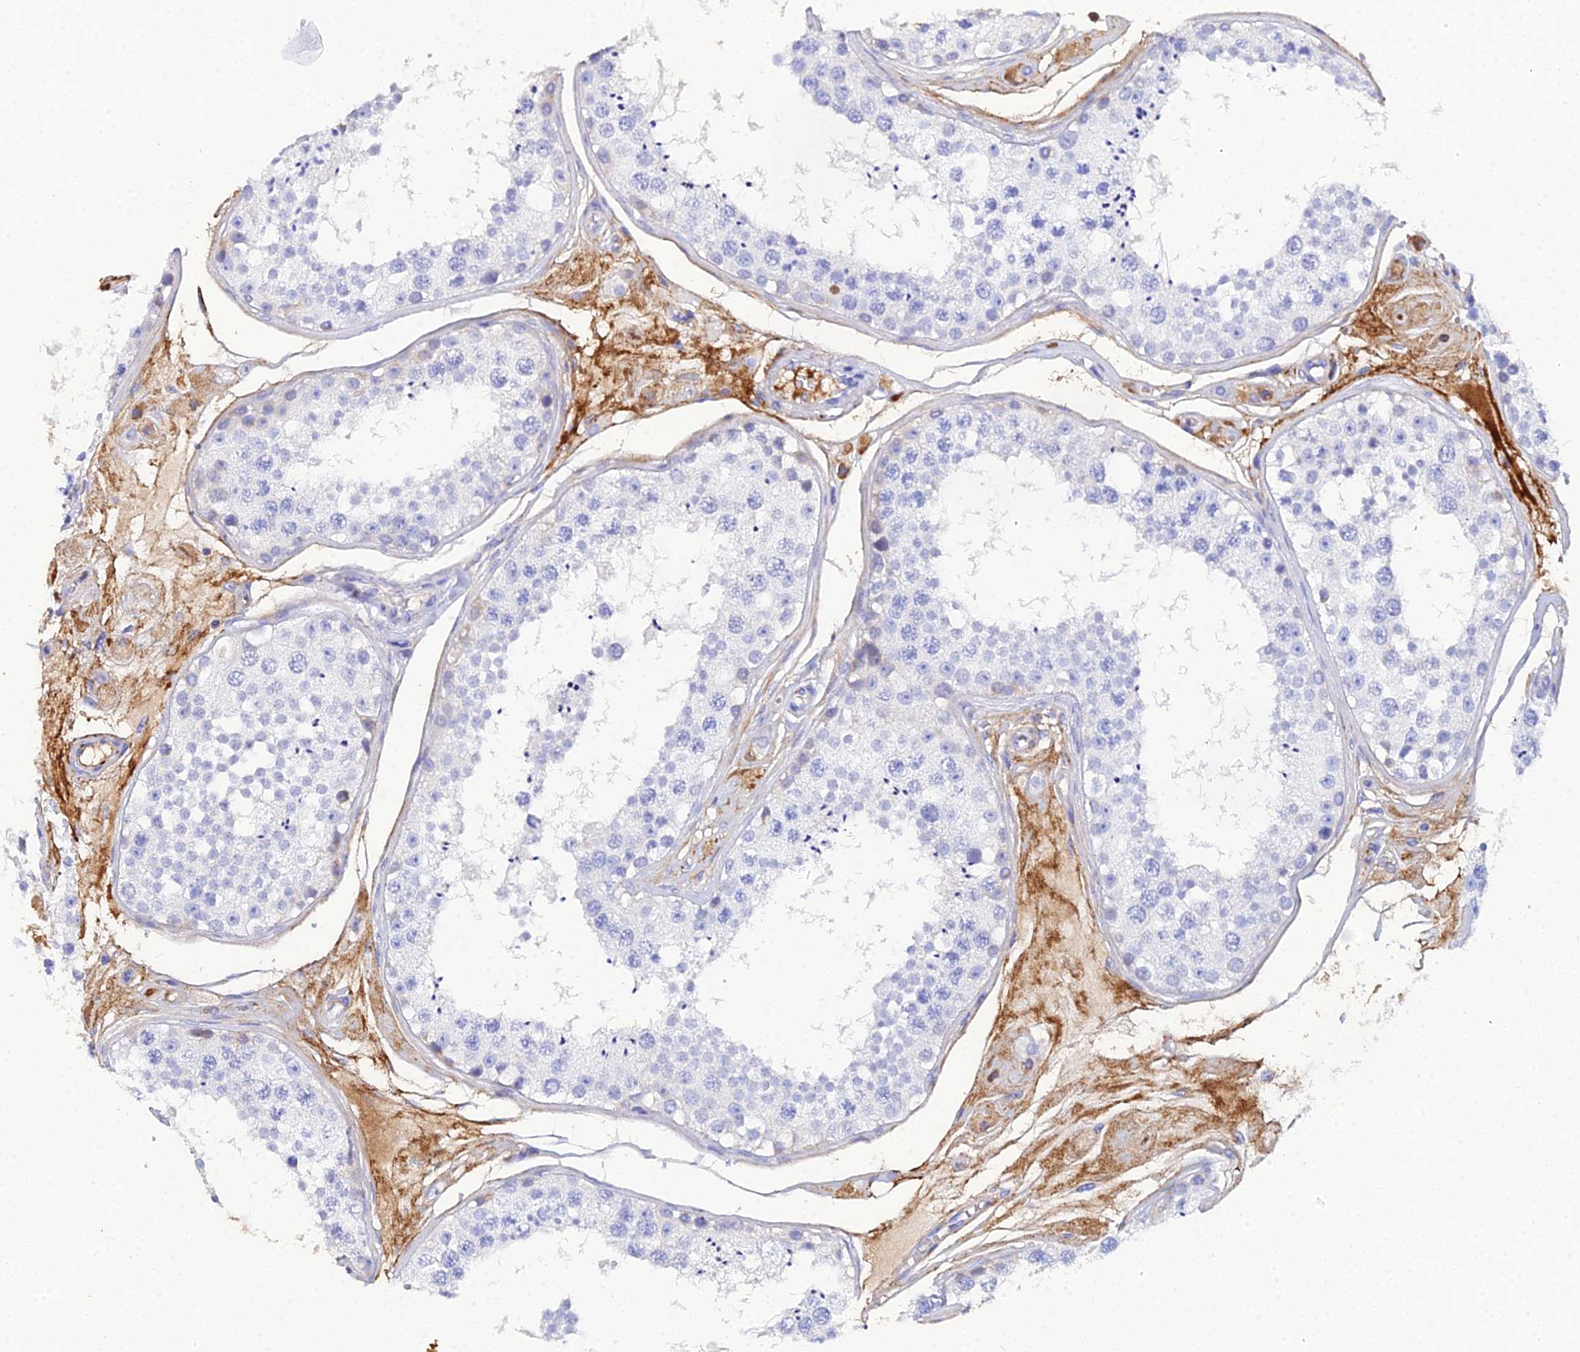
{"staining": {"intensity": "negative", "quantity": "none", "location": "none"}, "tissue": "testis", "cell_type": "Cells in seminiferous ducts", "image_type": "normal", "snomed": [{"axis": "morphology", "description": "Normal tissue, NOS"}, {"axis": "topography", "description": "Testis"}], "caption": "This is an immunohistochemistry (IHC) image of normal testis. There is no expression in cells in seminiferous ducts.", "gene": "CELA3A", "patient": {"sex": "male", "age": 25}}